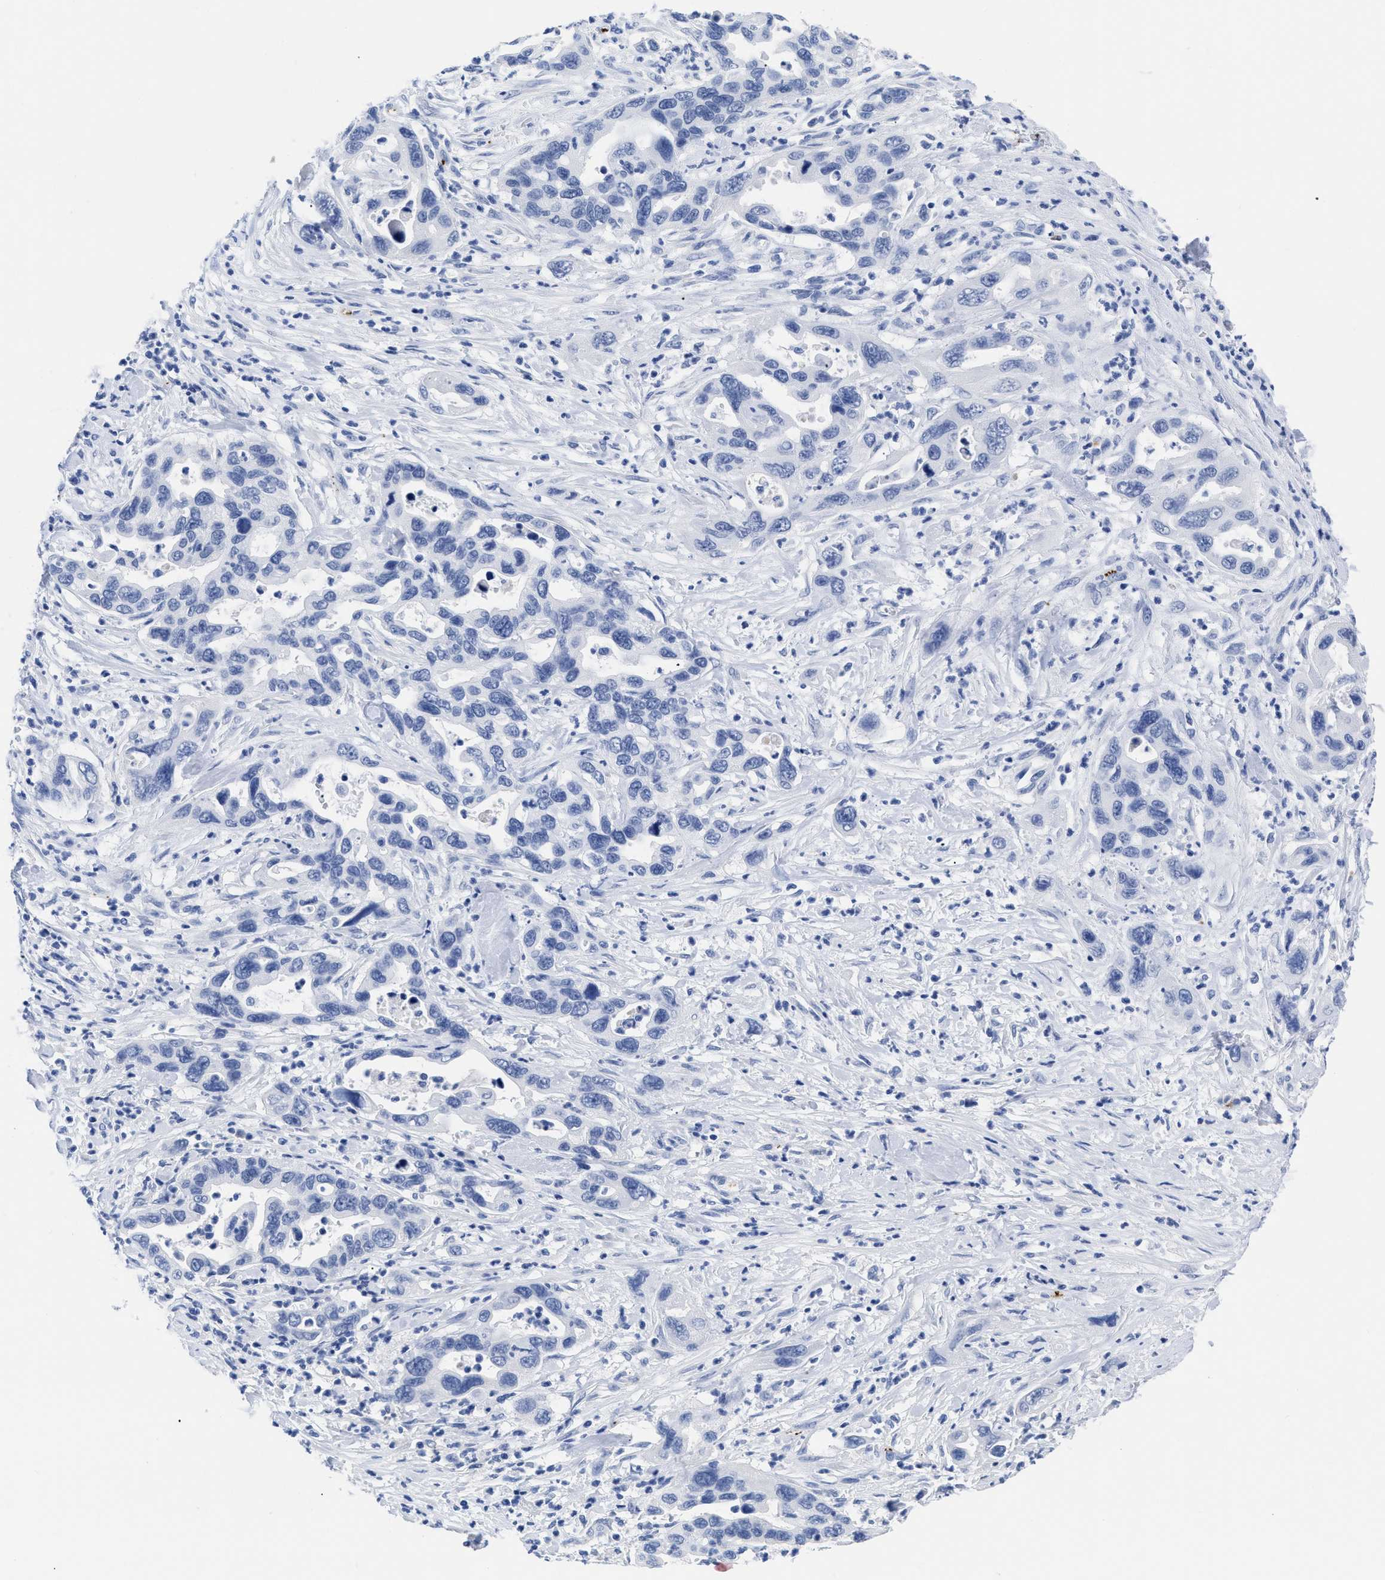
{"staining": {"intensity": "negative", "quantity": "none", "location": "none"}, "tissue": "pancreatic cancer", "cell_type": "Tumor cells", "image_type": "cancer", "snomed": [{"axis": "morphology", "description": "Adenocarcinoma, NOS"}, {"axis": "topography", "description": "Pancreas"}], "caption": "The image reveals no staining of tumor cells in pancreatic adenocarcinoma. (Stains: DAB (3,3'-diaminobenzidine) immunohistochemistry with hematoxylin counter stain, Microscopy: brightfield microscopy at high magnification).", "gene": "TREML1", "patient": {"sex": "female", "age": 70}}